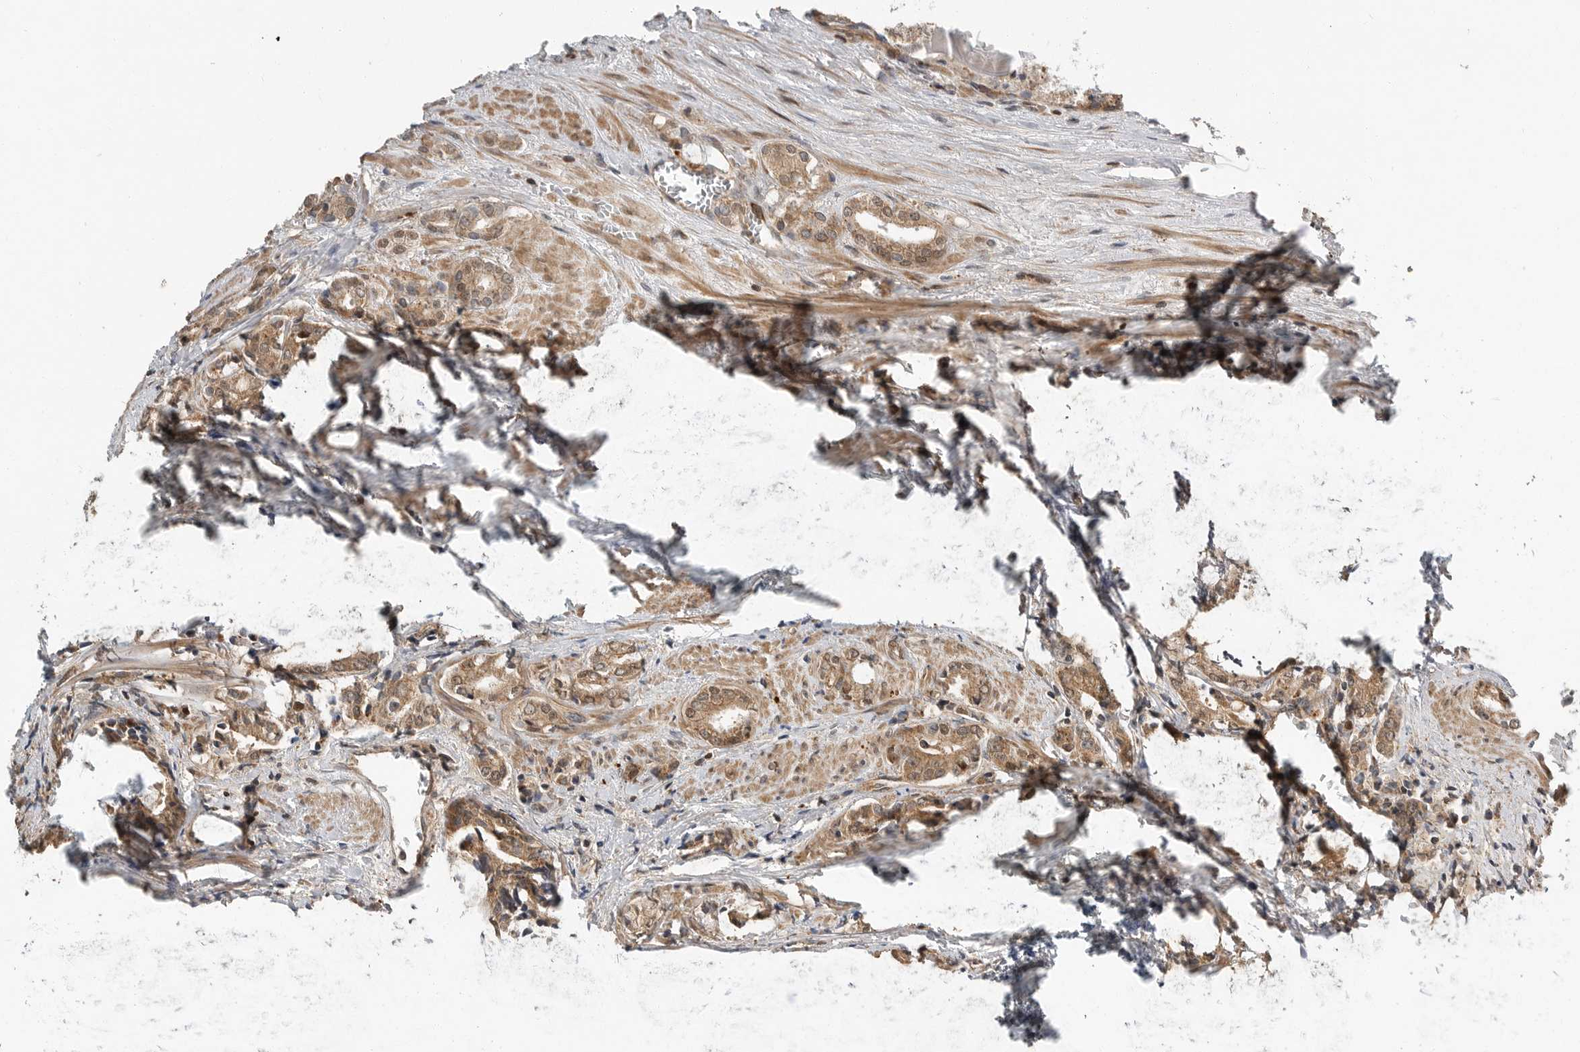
{"staining": {"intensity": "moderate", "quantity": ">75%", "location": "cytoplasmic/membranous"}, "tissue": "prostate cancer", "cell_type": "Tumor cells", "image_type": "cancer", "snomed": [{"axis": "morphology", "description": "Adenocarcinoma, High grade"}, {"axis": "topography", "description": "Prostate"}], "caption": "The photomicrograph shows a brown stain indicating the presence of a protein in the cytoplasmic/membranous of tumor cells in prostate cancer (adenocarcinoma (high-grade)). (DAB (3,3'-diaminobenzidine) IHC with brightfield microscopy, high magnification).", "gene": "STRAP", "patient": {"sex": "male", "age": 57}}